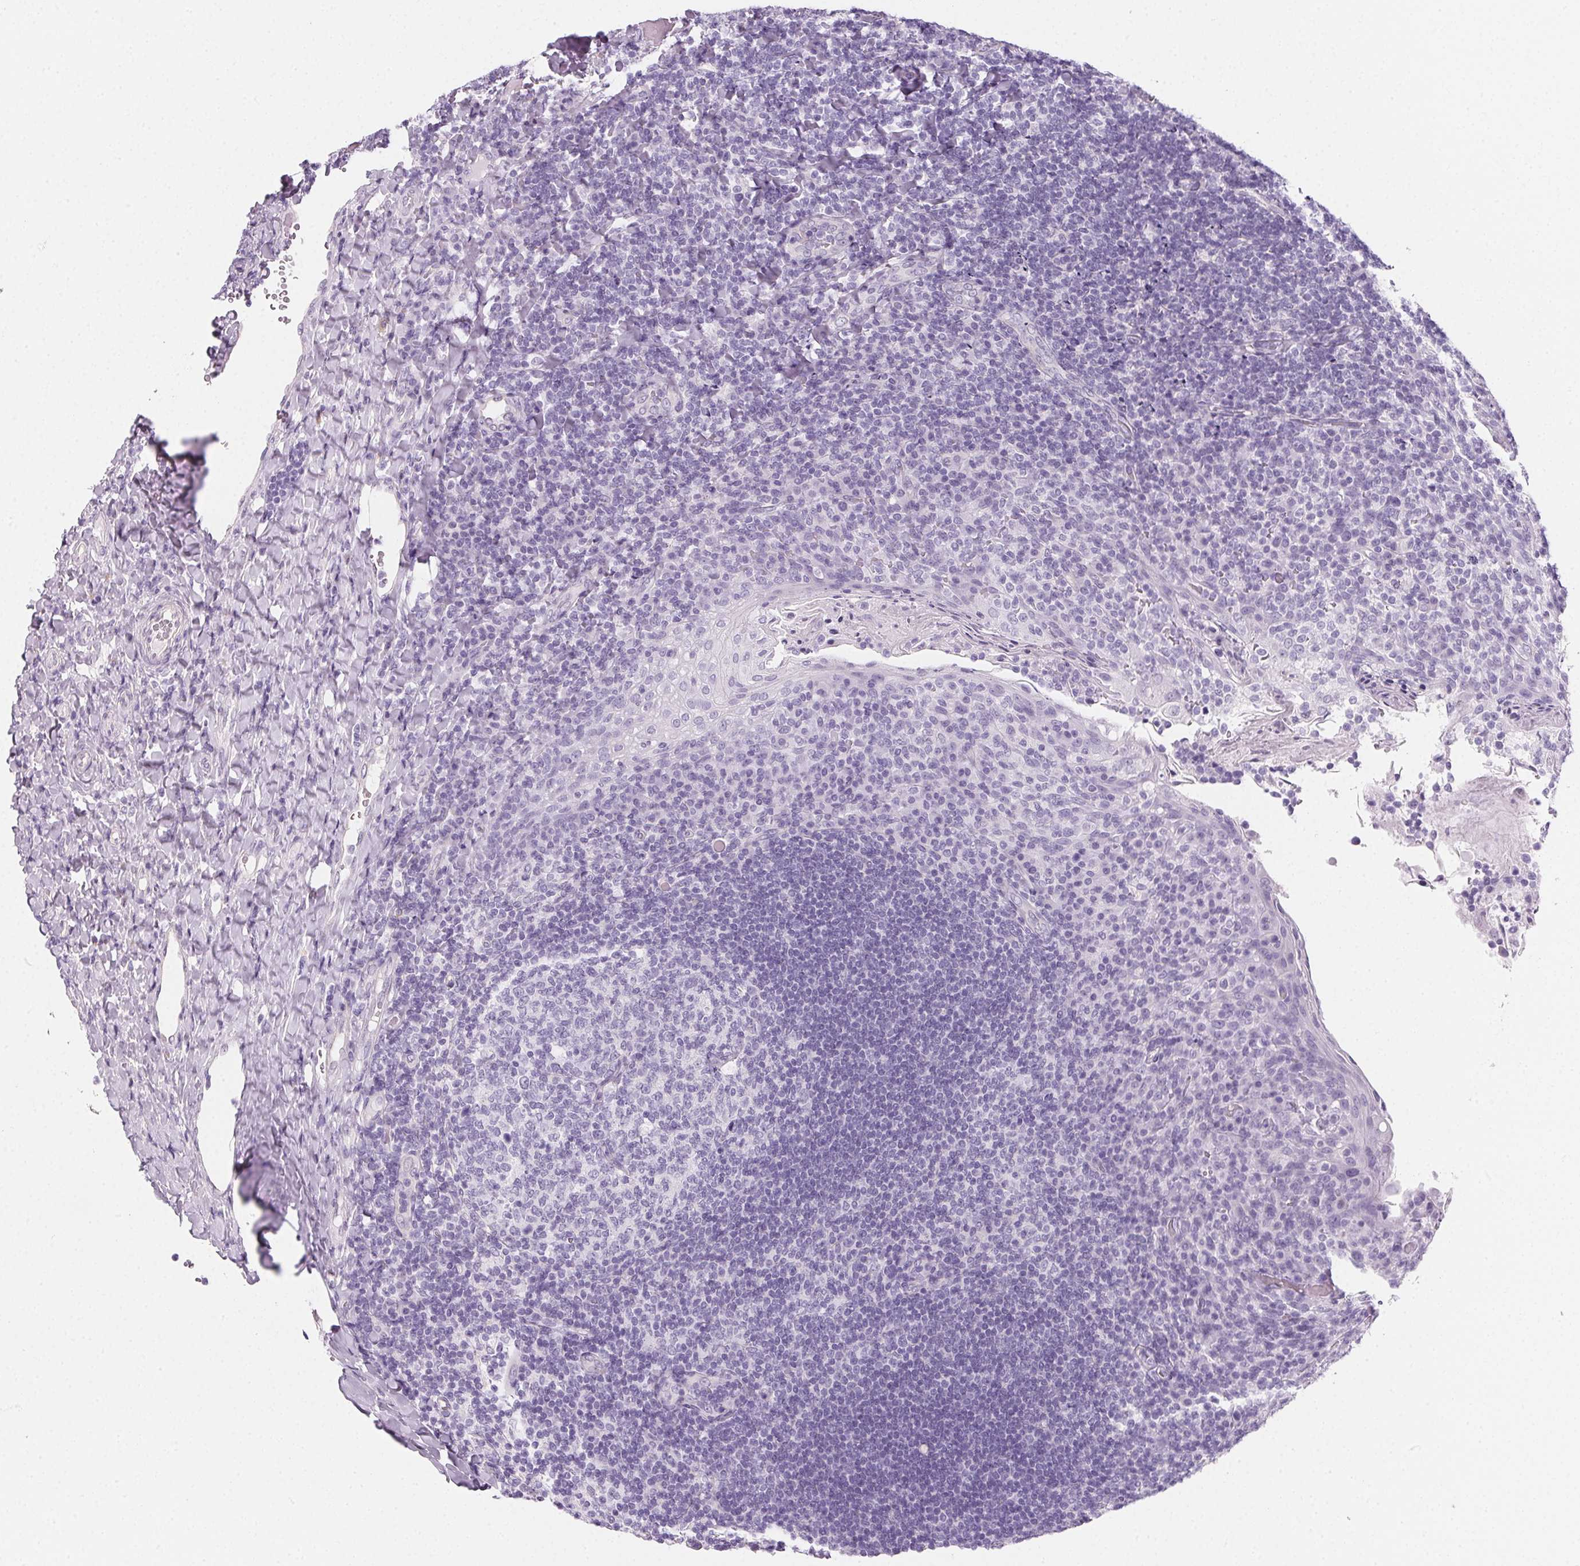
{"staining": {"intensity": "negative", "quantity": "none", "location": "none"}, "tissue": "tonsil", "cell_type": "Germinal center cells", "image_type": "normal", "snomed": [{"axis": "morphology", "description": "Normal tissue, NOS"}, {"axis": "topography", "description": "Tonsil"}], "caption": "High power microscopy micrograph of an immunohistochemistry image of benign tonsil, revealing no significant positivity in germinal center cells.", "gene": "PRSS1", "patient": {"sex": "female", "age": 10}}